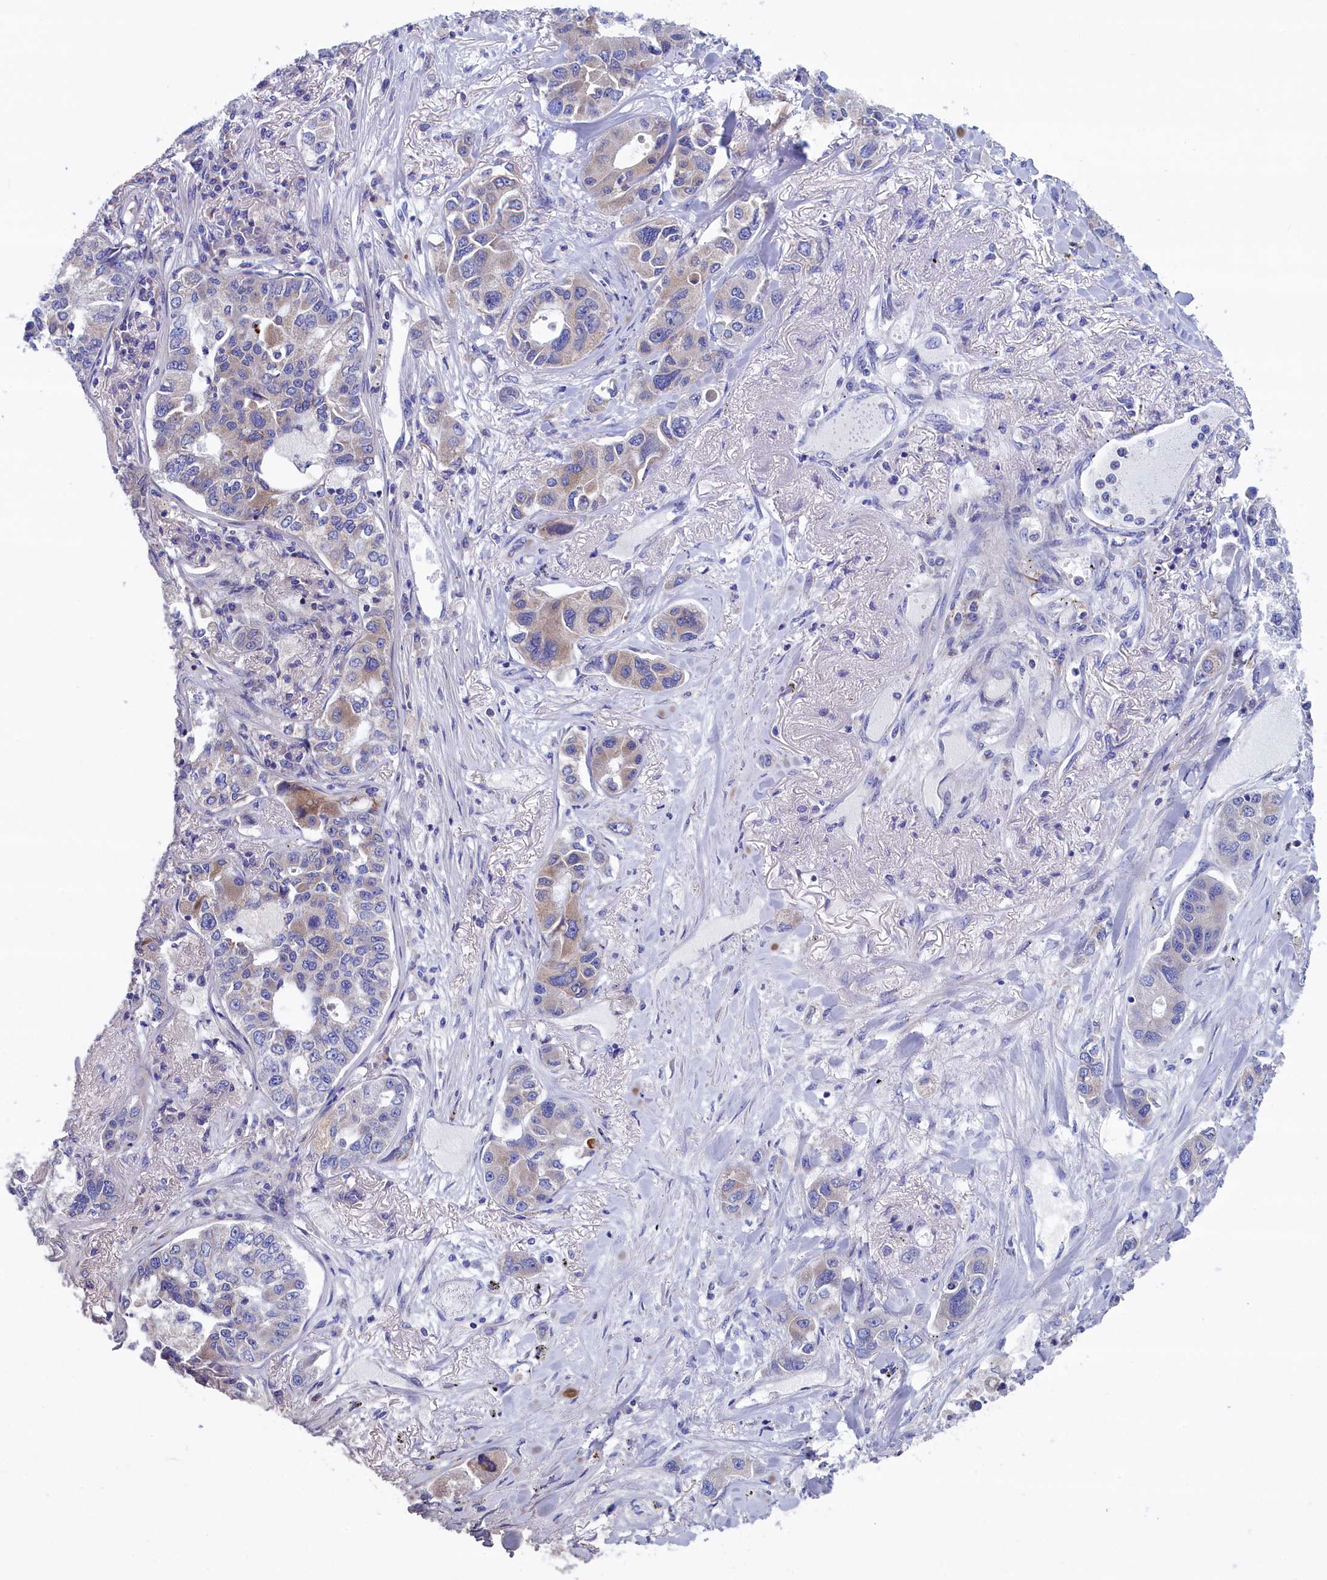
{"staining": {"intensity": "weak", "quantity": "<25%", "location": "cytoplasmic/membranous"}, "tissue": "lung cancer", "cell_type": "Tumor cells", "image_type": "cancer", "snomed": [{"axis": "morphology", "description": "Adenocarcinoma, NOS"}, {"axis": "topography", "description": "Lung"}], "caption": "Tumor cells are negative for brown protein staining in adenocarcinoma (lung).", "gene": "WDR83", "patient": {"sex": "male", "age": 49}}